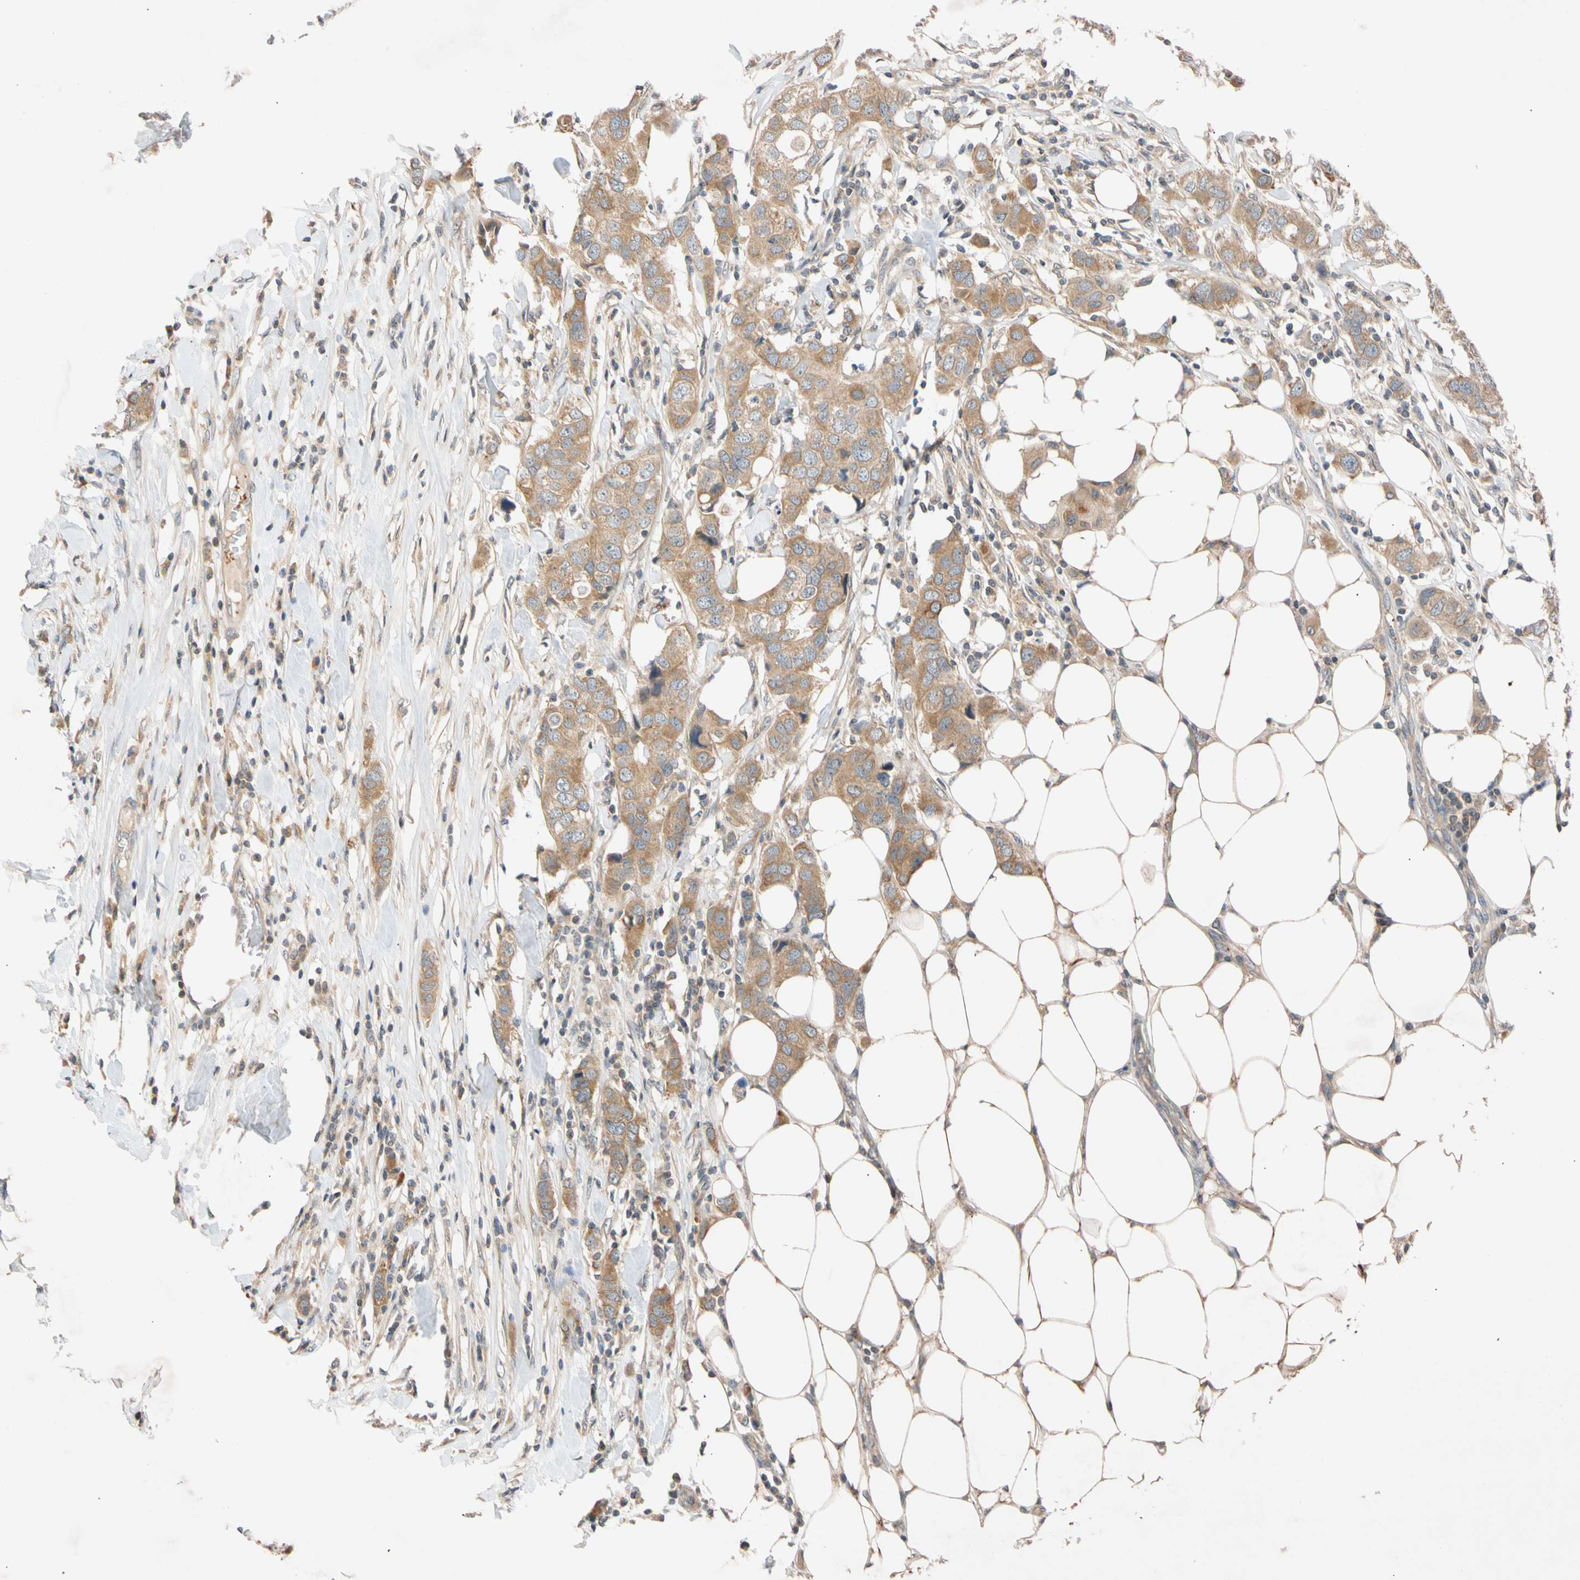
{"staining": {"intensity": "moderate", "quantity": ">75%", "location": "cytoplasmic/membranous"}, "tissue": "breast cancer", "cell_type": "Tumor cells", "image_type": "cancer", "snomed": [{"axis": "morphology", "description": "Duct carcinoma"}, {"axis": "topography", "description": "Breast"}], "caption": "IHC image of breast cancer (infiltrating ductal carcinoma) stained for a protein (brown), which reveals medium levels of moderate cytoplasmic/membranous expression in about >75% of tumor cells.", "gene": "CNST", "patient": {"sex": "female", "age": 50}}